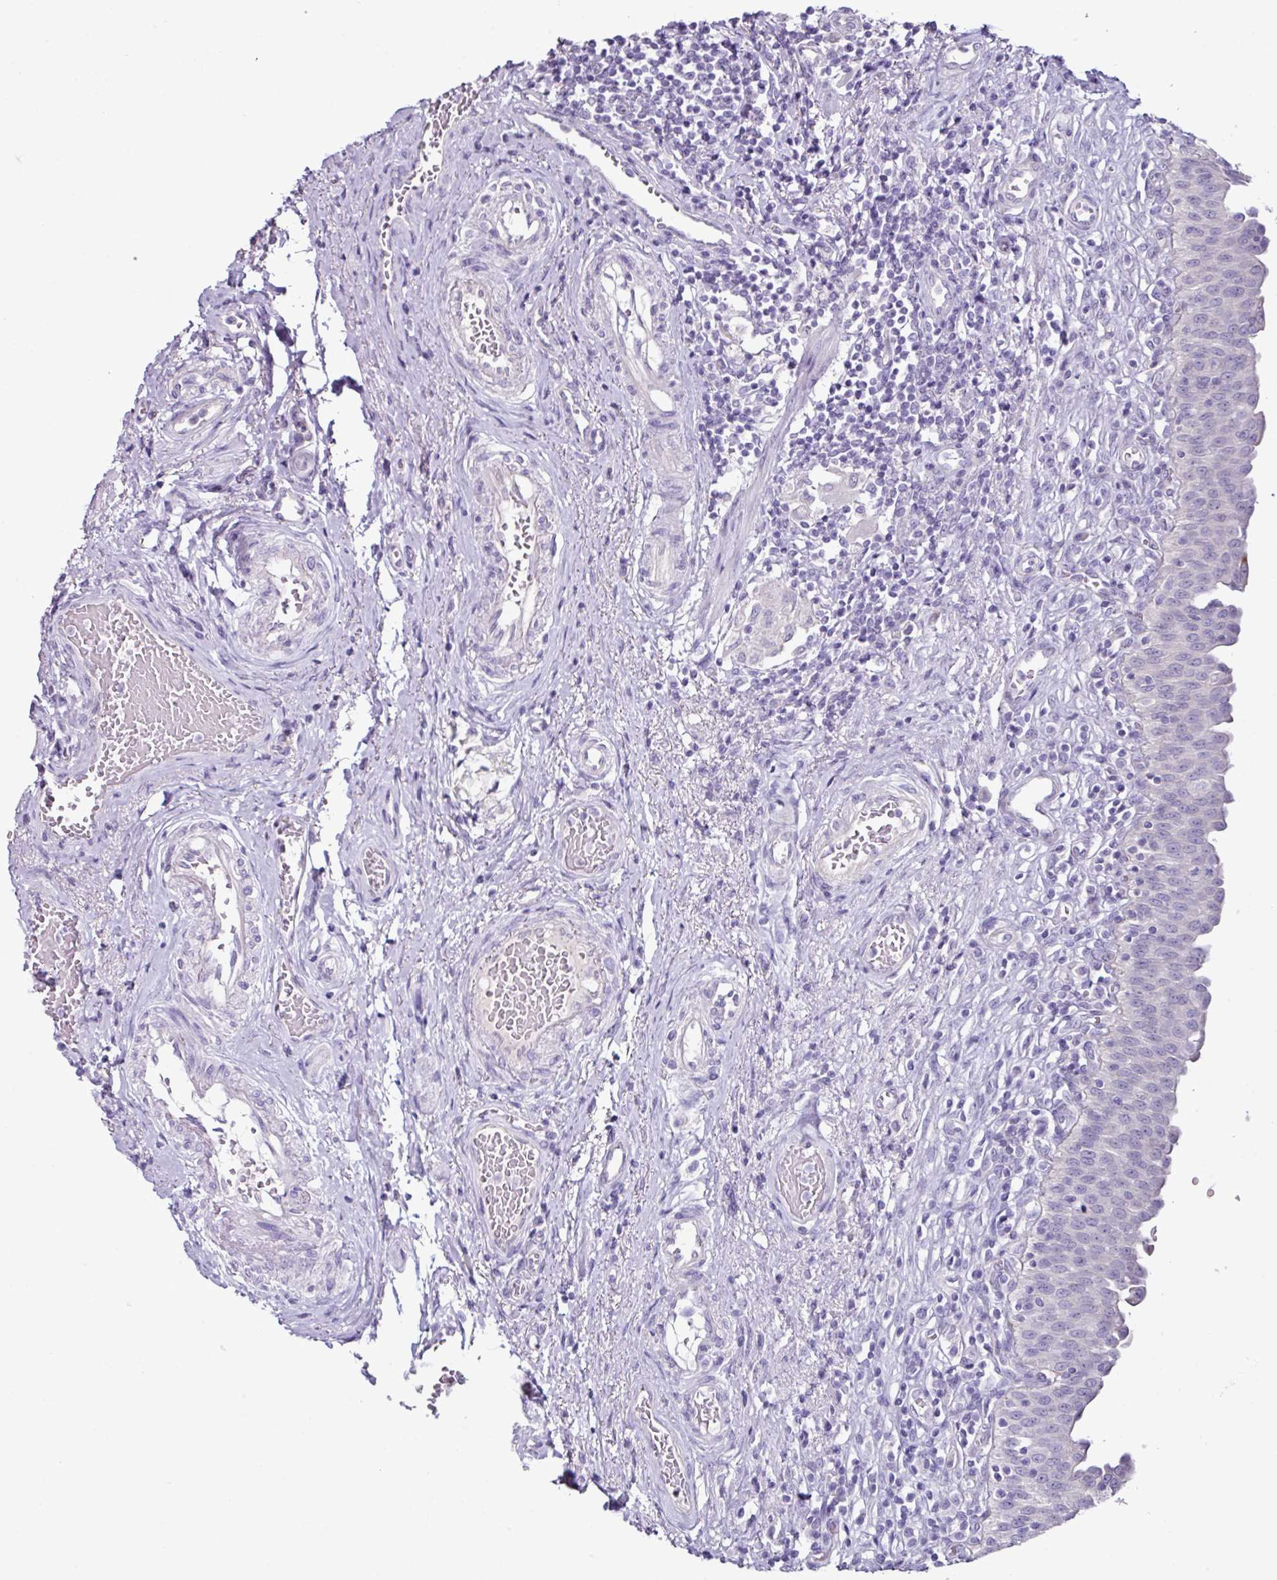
{"staining": {"intensity": "negative", "quantity": "none", "location": "none"}, "tissue": "urinary bladder", "cell_type": "Urothelial cells", "image_type": "normal", "snomed": [{"axis": "morphology", "description": "Normal tissue, NOS"}, {"axis": "topography", "description": "Urinary bladder"}], "caption": "Immunohistochemistry (IHC) micrograph of unremarkable urinary bladder: human urinary bladder stained with DAB (3,3'-diaminobenzidine) displays no significant protein staining in urothelial cells. (DAB (3,3'-diaminobenzidine) immunohistochemistry (IHC), high magnification).", "gene": "GLP2R", "patient": {"sex": "male", "age": 71}}